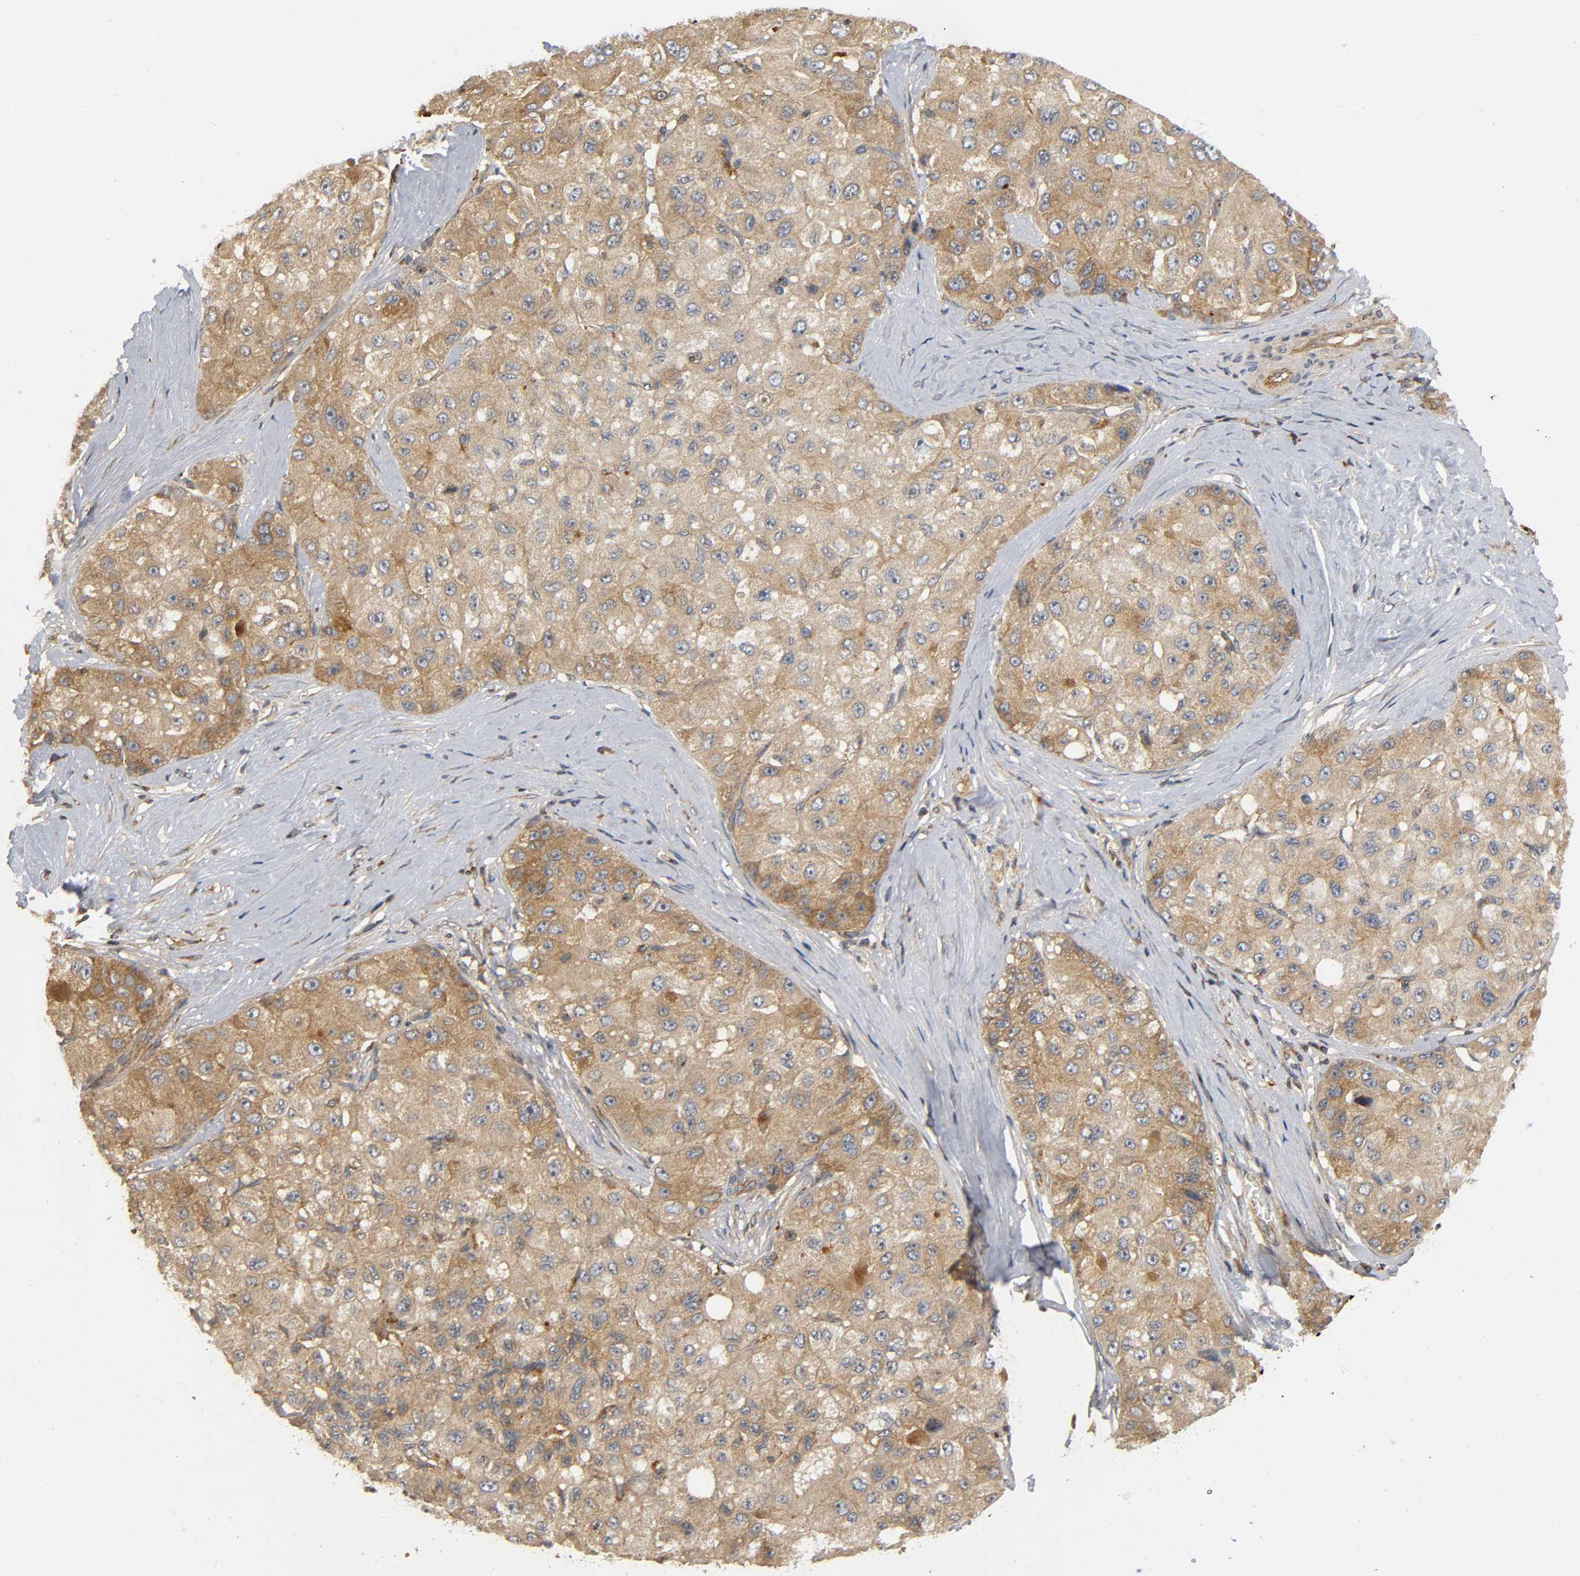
{"staining": {"intensity": "moderate", "quantity": ">75%", "location": "cytoplasmic/membranous"}, "tissue": "liver cancer", "cell_type": "Tumor cells", "image_type": "cancer", "snomed": [{"axis": "morphology", "description": "Carcinoma, Hepatocellular, NOS"}, {"axis": "topography", "description": "Liver"}], "caption": "High-magnification brightfield microscopy of hepatocellular carcinoma (liver) stained with DAB (brown) and counterstained with hematoxylin (blue). tumor cells exhibit moderate cytoplasmic/membranous positivity is seen in approximately>75% of cells.", "gene": "IKBKB", "patient": {"sex": "male", "age": 80}}